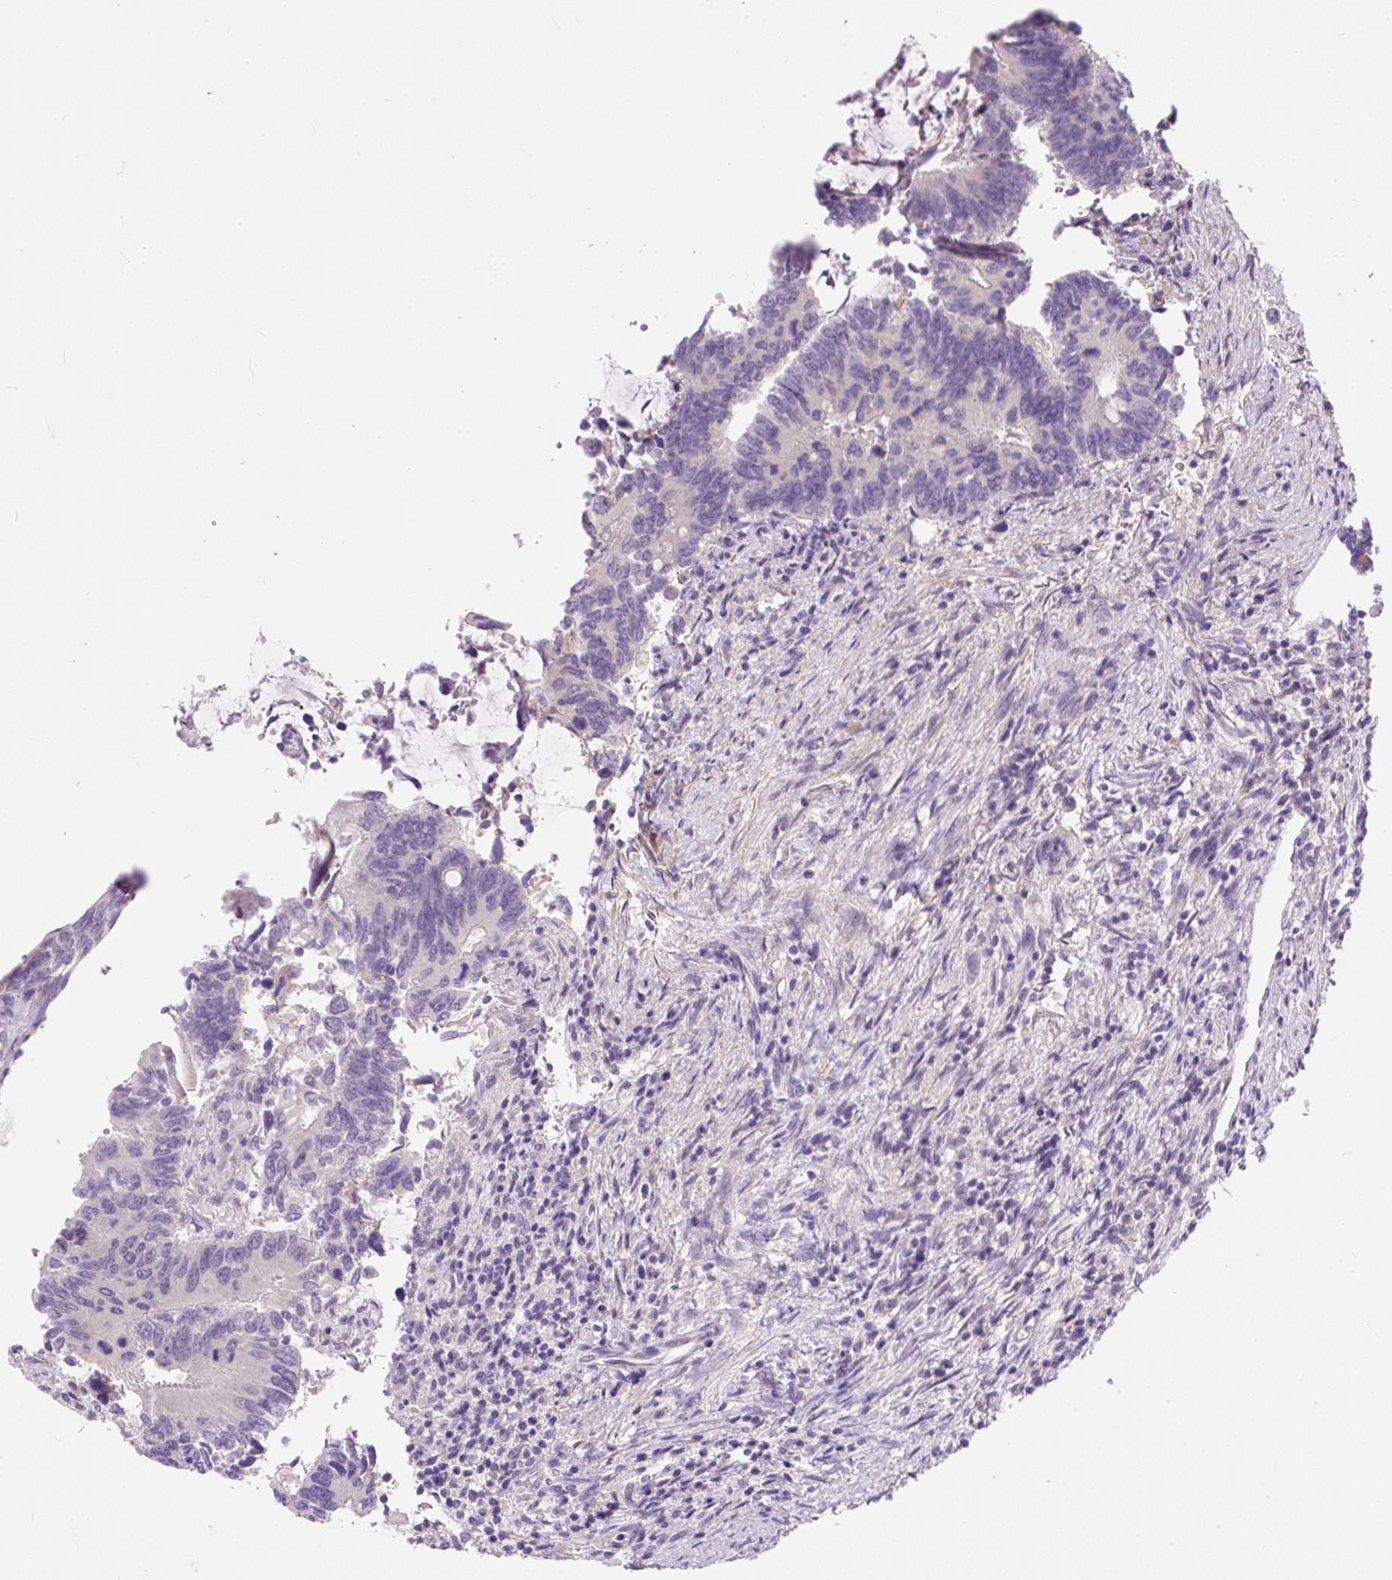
{"staining": {"intensity": "negative", "quantity": "none", "location": "none"}, "tissue": "colorectal cancer", "cell_type": "Tumor cells", "image_type": "cancer", "snomed": [{"axis": "morphology", "description": "Adenocarcinoma, NOS"}, {"axis": "topography", "description": "Colon"}], "caption": "Immunohistochemistry (IHC) of colorectal adenocarcinoma demonstrates no expression in tumor cells.", "gene": "SUSD5", "patient": {"sex": "male", "age": 87}}